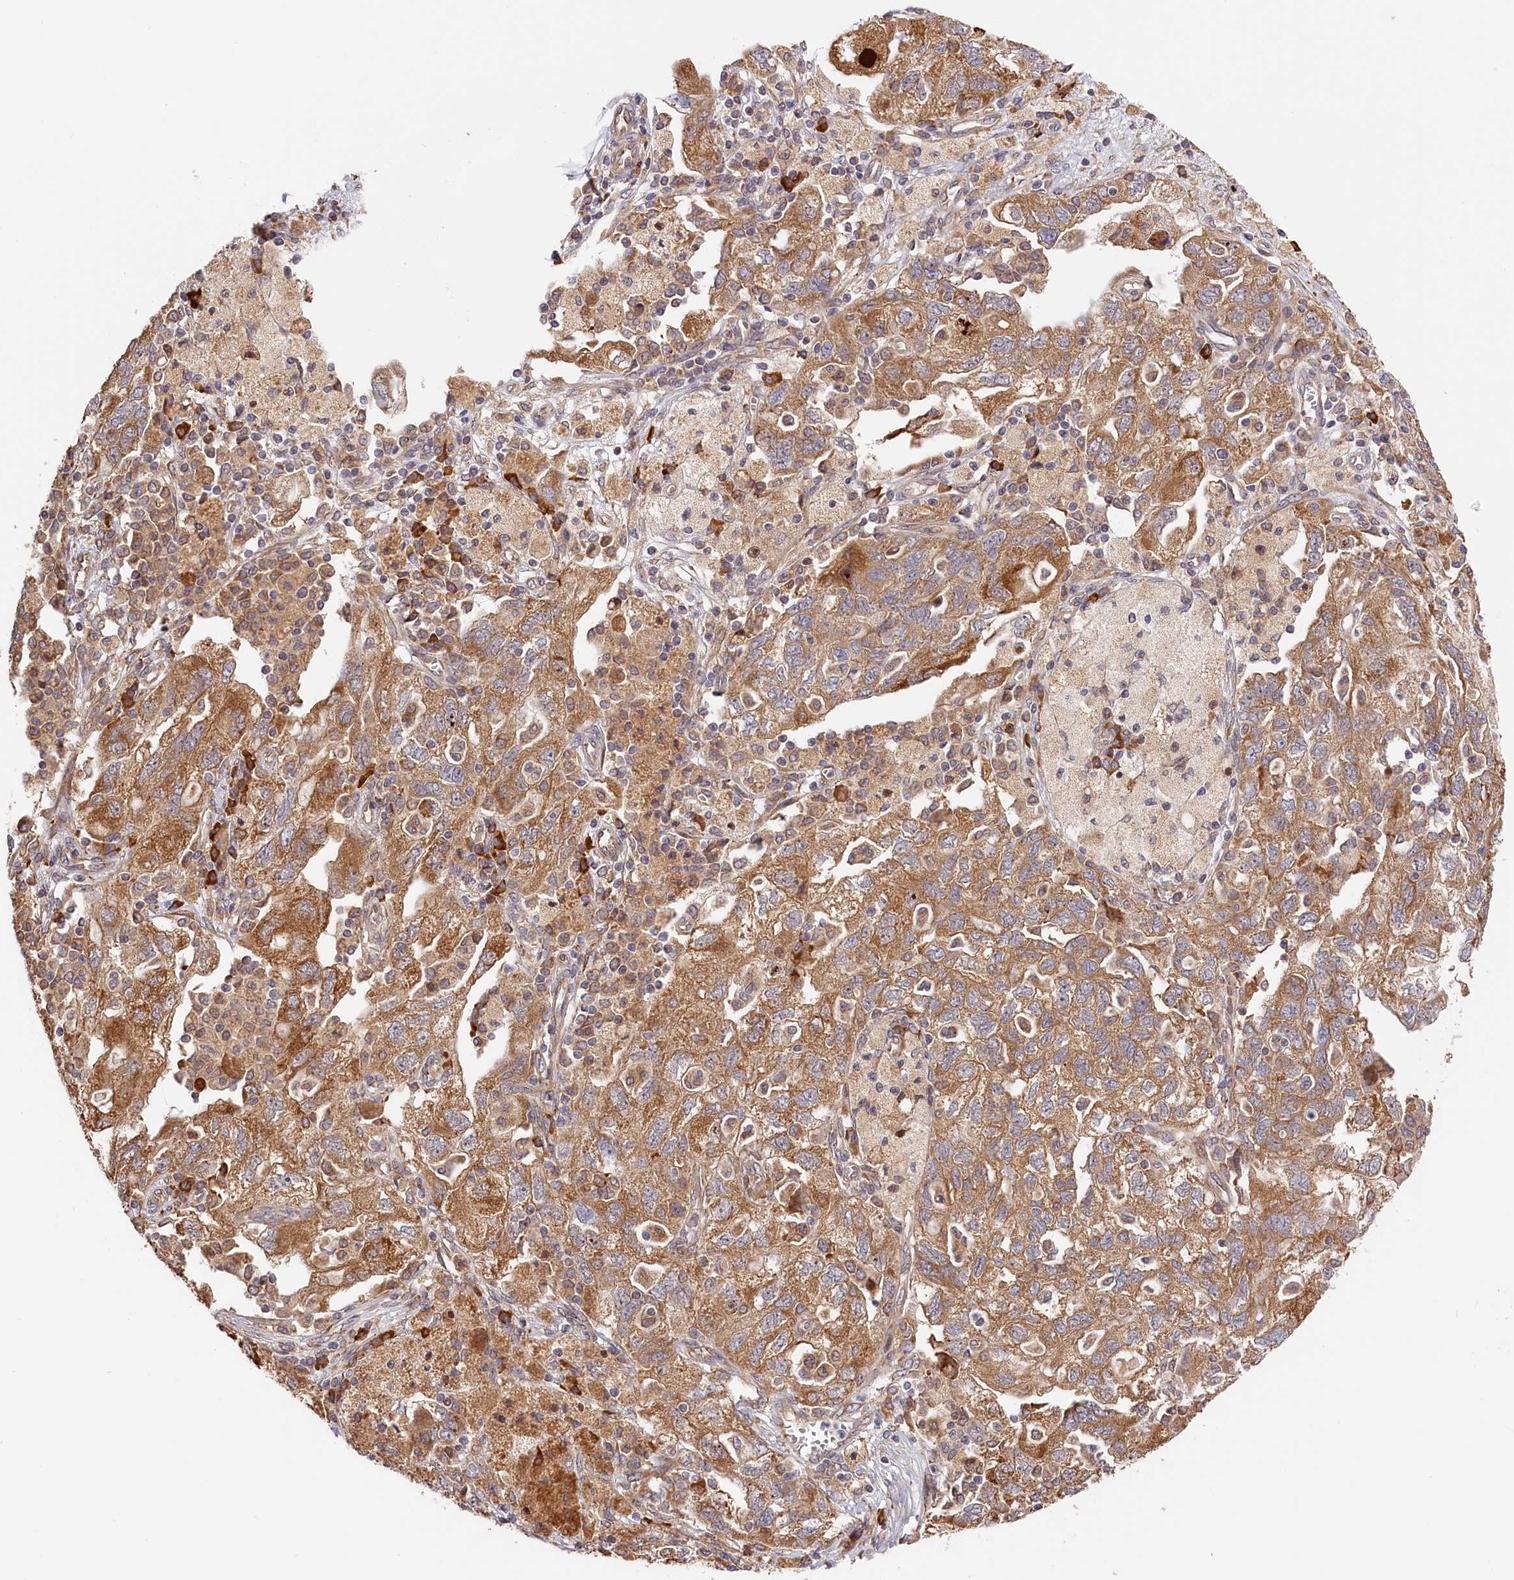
{"staining": {"intensity": "moderate", "quantity": ">75%", "location": "cytoplasmic/membranous"}, "tissue": "ovarian cancer", "cell_type": "Tumor cells", "image_type": "cancer", "snomed": [{"axis": "morphology", "description": "Carcinoma, NOS"}, {"axis": "morphology", "description": "Cystadenocarcinoma, serous, NOS"}, {"axis": "topography", "description": "Ovary"}], "caption": "An immunohistochemistry histopathology image of tumor tissue is shown. Protein staining in brown labels moderate cytoplasmic/membranous positivity in ovarian cancer (carcinoma) within tumor cells.", "gene": "CEP44", "patient": {"sex": "female", "age": 69}}